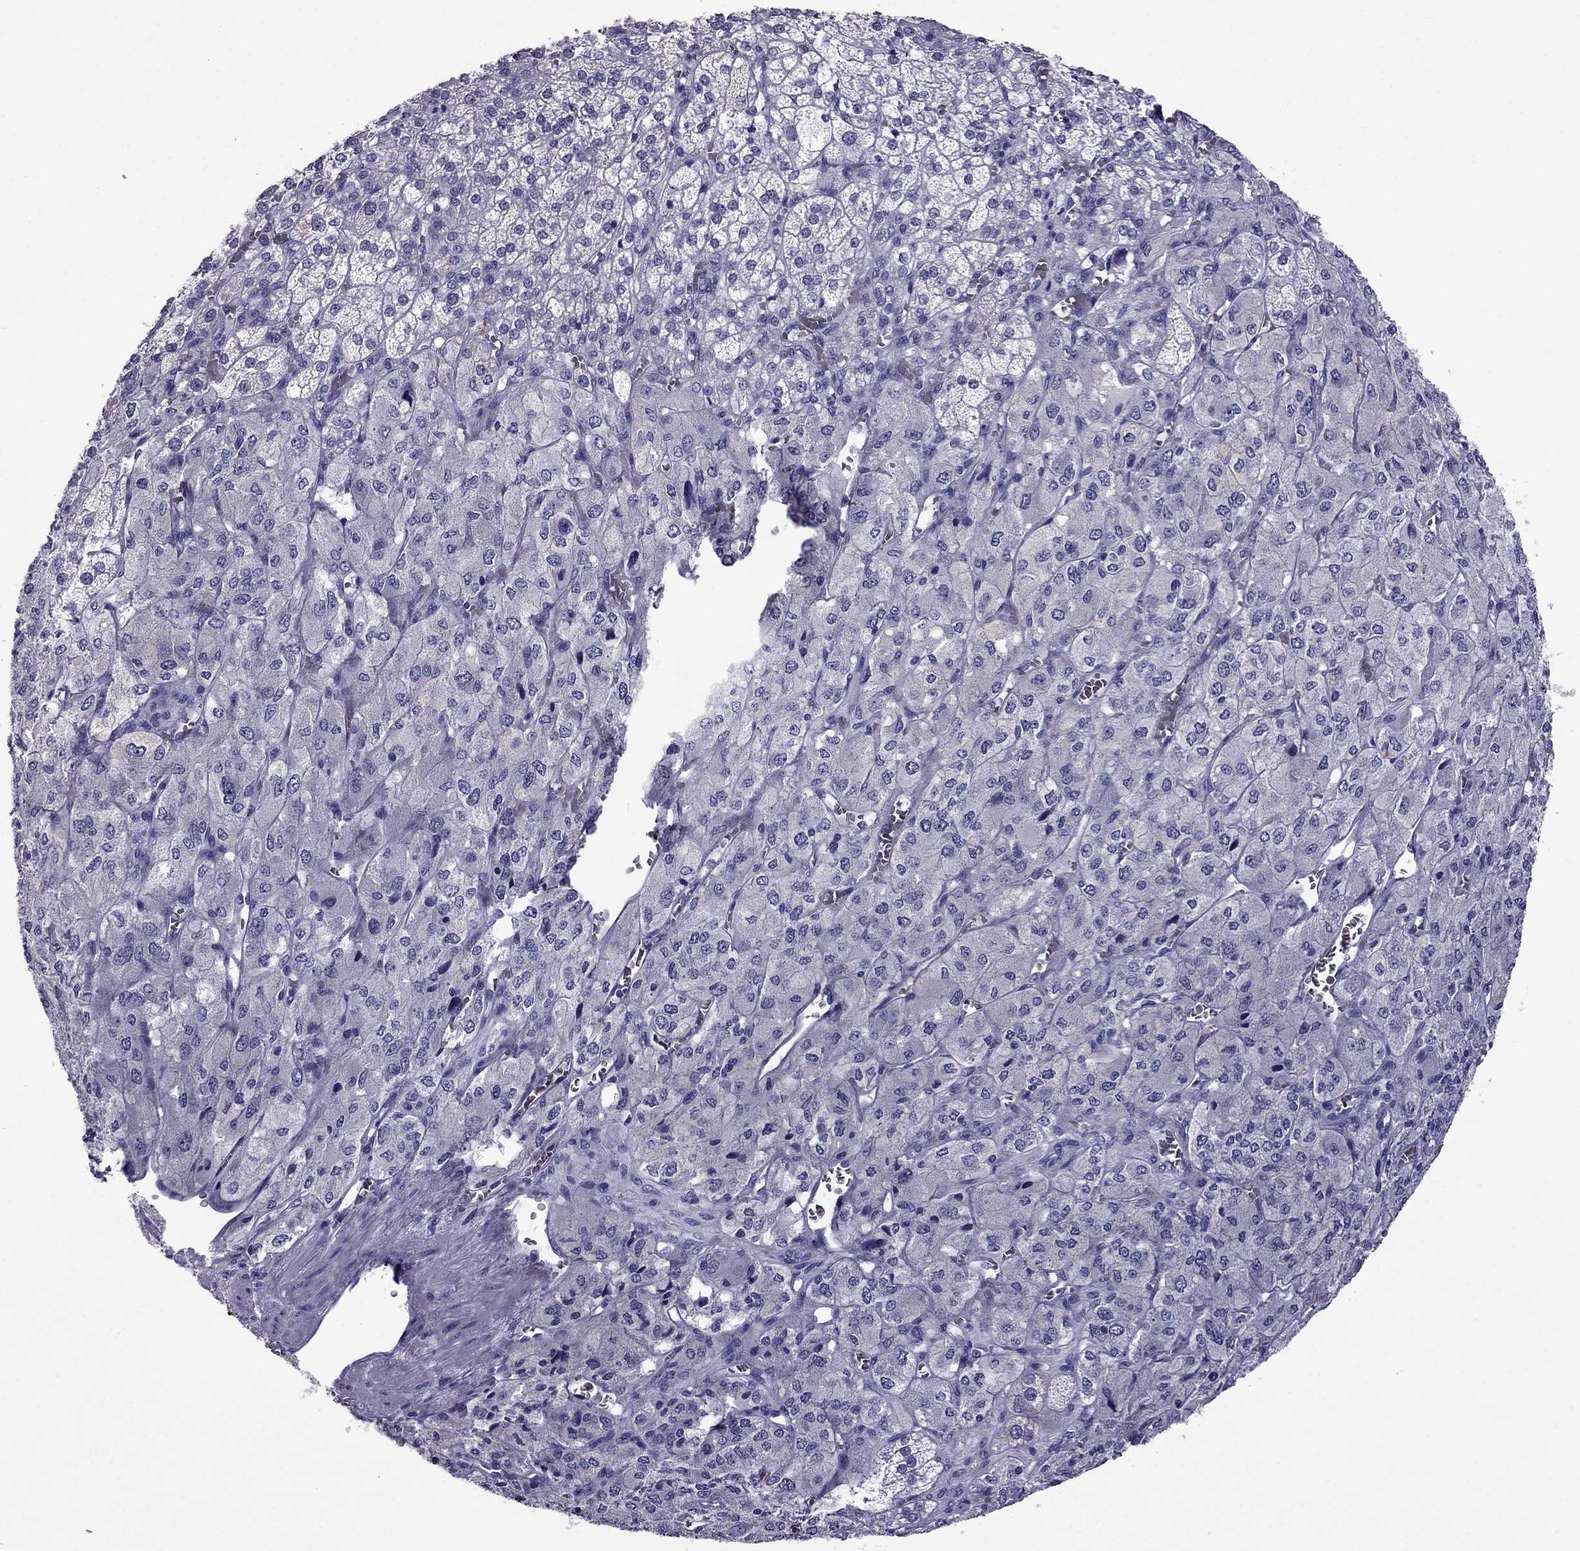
{"staining": {"intensity": "moderate", "quantity": "<25%", "location": "cytoplasmic/membranous"}, "tissue": "adrenal gland", "cell_type": "Glandular cells", "image_type": "normal", "snomed": [{"axis": "morphology", "description": "Normal tissue, NOS"}, {"axis": "topography", "description": "Adrenal gland"}], "caption": "Moderate cytoplasmic/membranous staining is seen in about <25% of glandular cells in normal adrenal gland.", "gene": "OLFM4", "patient": {"sex": "female", "age": 60}}